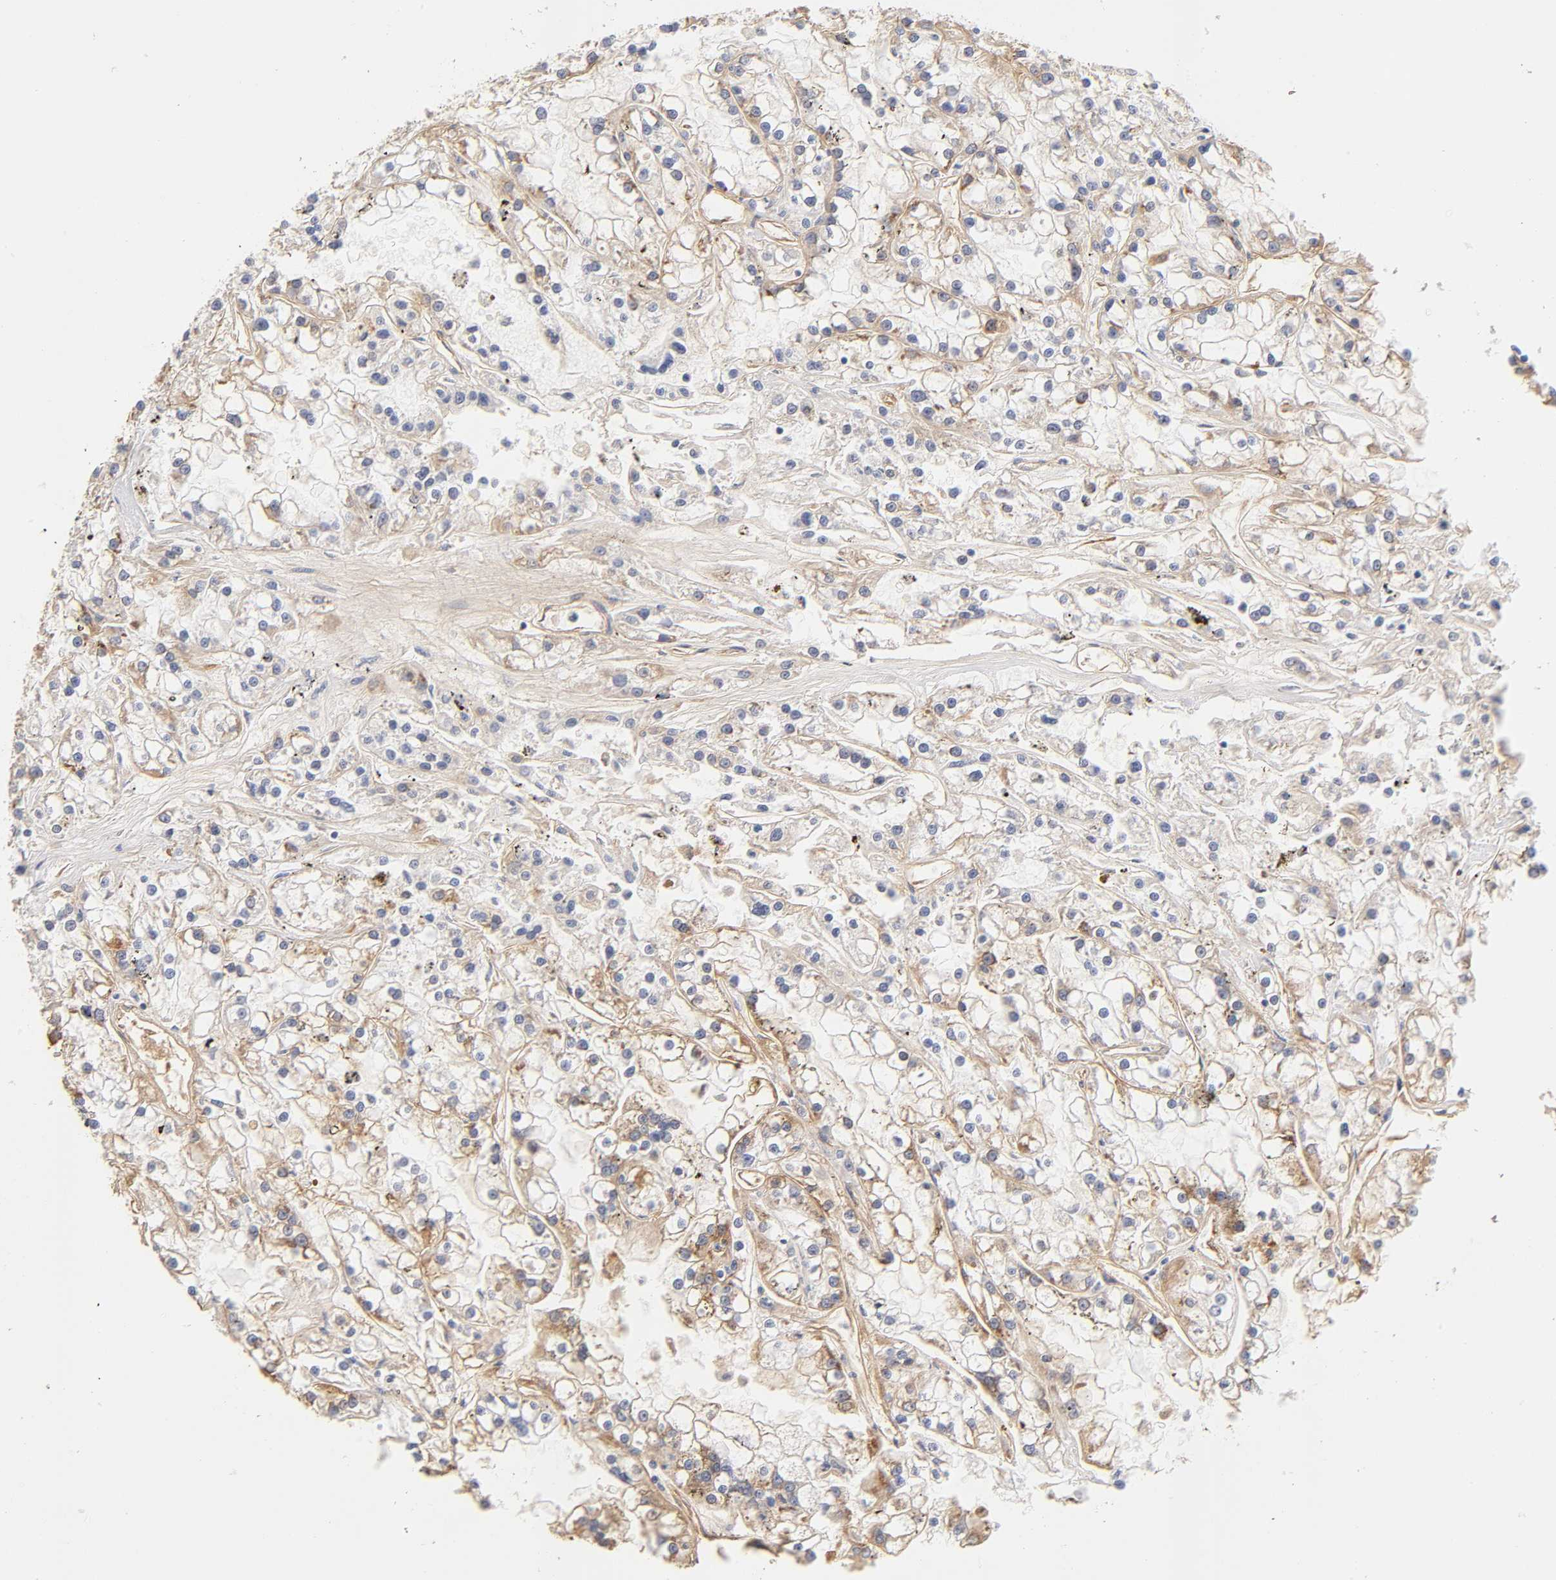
{"staining": {"intensity": "weak", "quantity": "<25%", "location": "cytoplasmic/membranous"}, "tissue": "renal cancer", "cell_type": "Tumor cells", "image_type": "cancer", "snomed": [{"axis": "morphology", "description": "Adenocarcinoma, NOS"}, {"axis": "topography", "description": "Kidney"}], "caption": "High power microscopy micrograph of an IHC micrograph of renal adenocarcinoma, revealing no significant staining in tumor cells.", "gene": "LAMB1", "patient": {"sex": "female", "age": 52}}